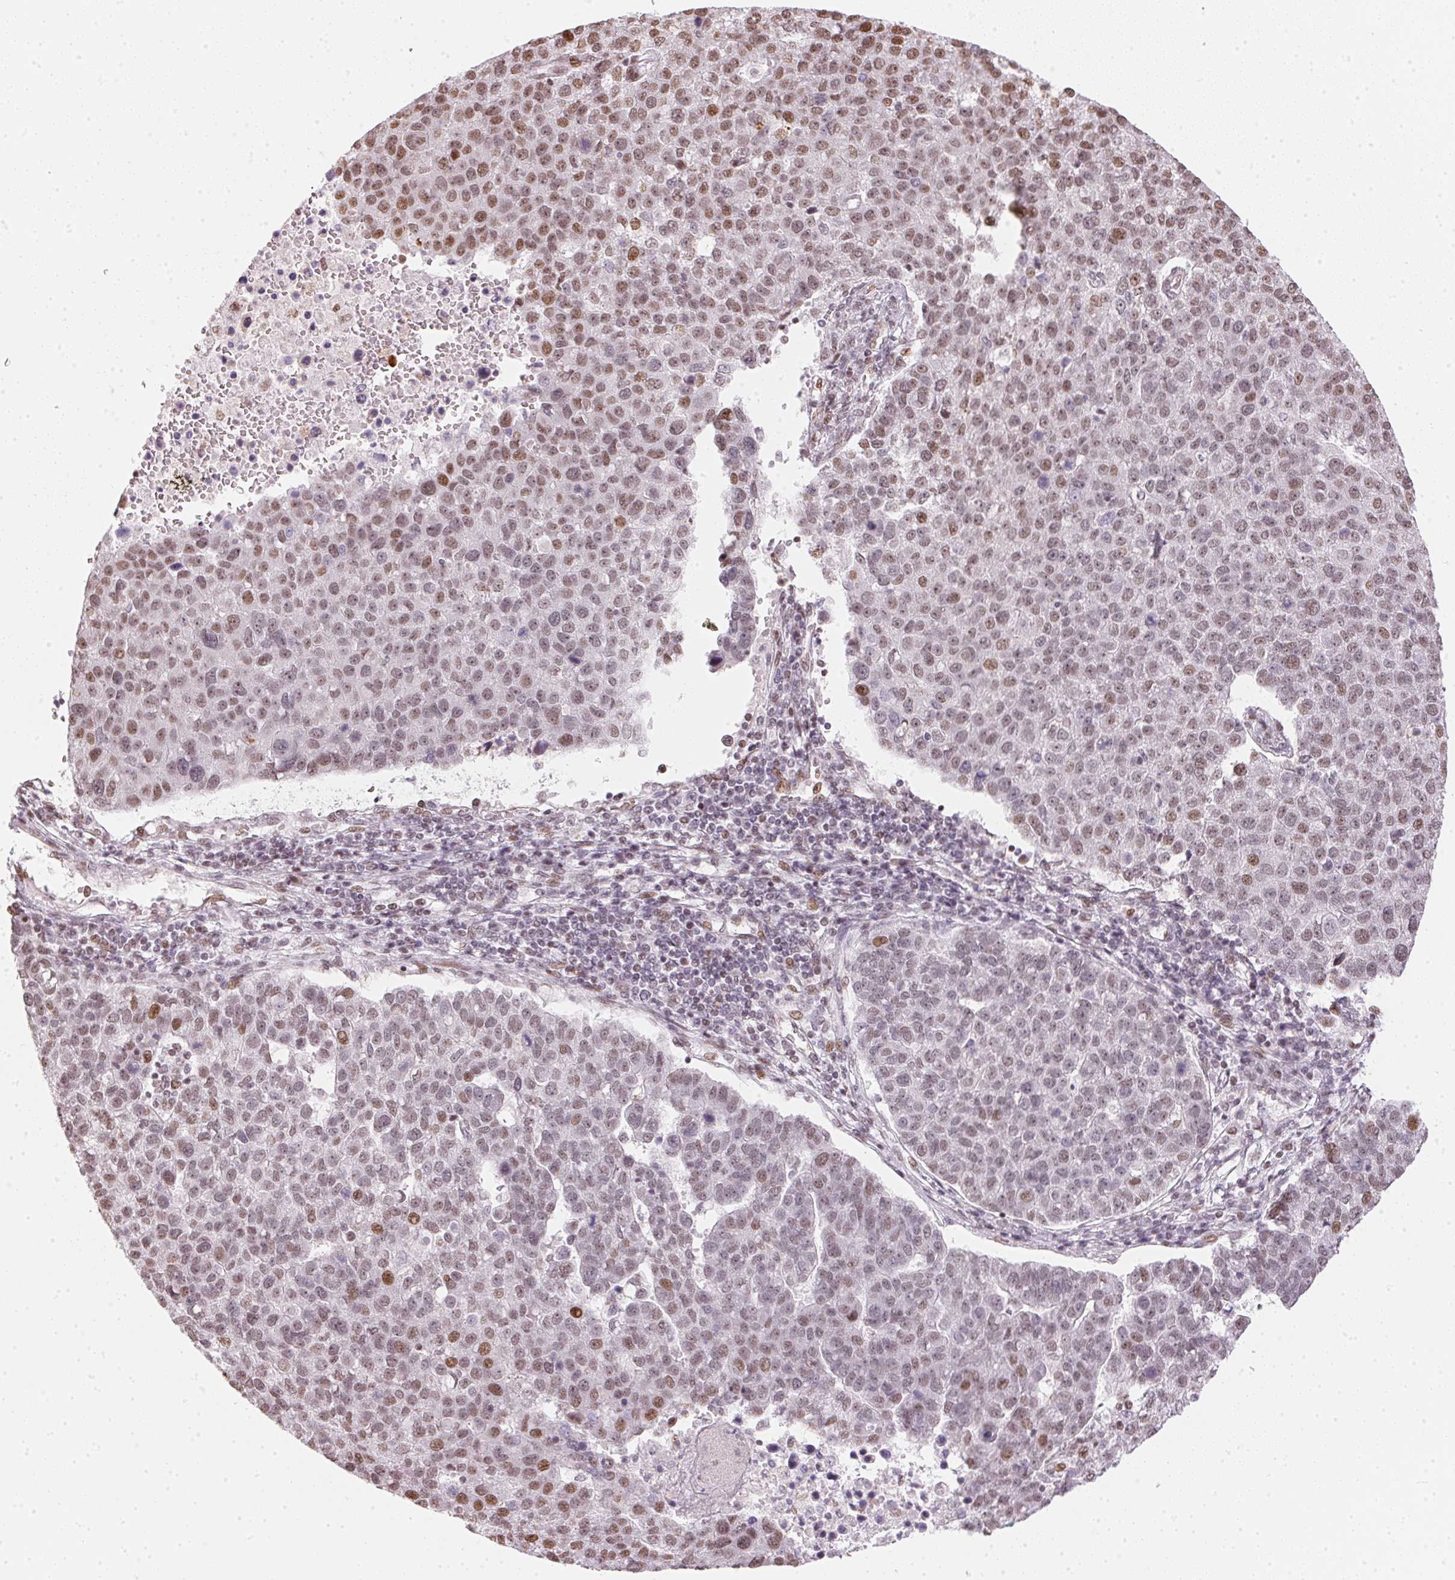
{"staining": {"intensity": "moderate", "quantity": "25%-75%", "location": "nuclear"}, "tissue": "pancreatic cancer", "cell_type": "Tumor cells", "image_type": "cancer", "snomed": [{"axis": "morphology", "description": "Adenocarcinoma, NOS"}, {"axis": "topography", "description": "Pancreas"}], "caption": "High-power microscopy captured an IHC micrograph of adenocarcinoma (pancreatic), revealing moderate nuclear expression in approximately 25%-75% of tumor cells.", "gene": "KAT6A", "patient": {"sex": "female", "age": 61}}